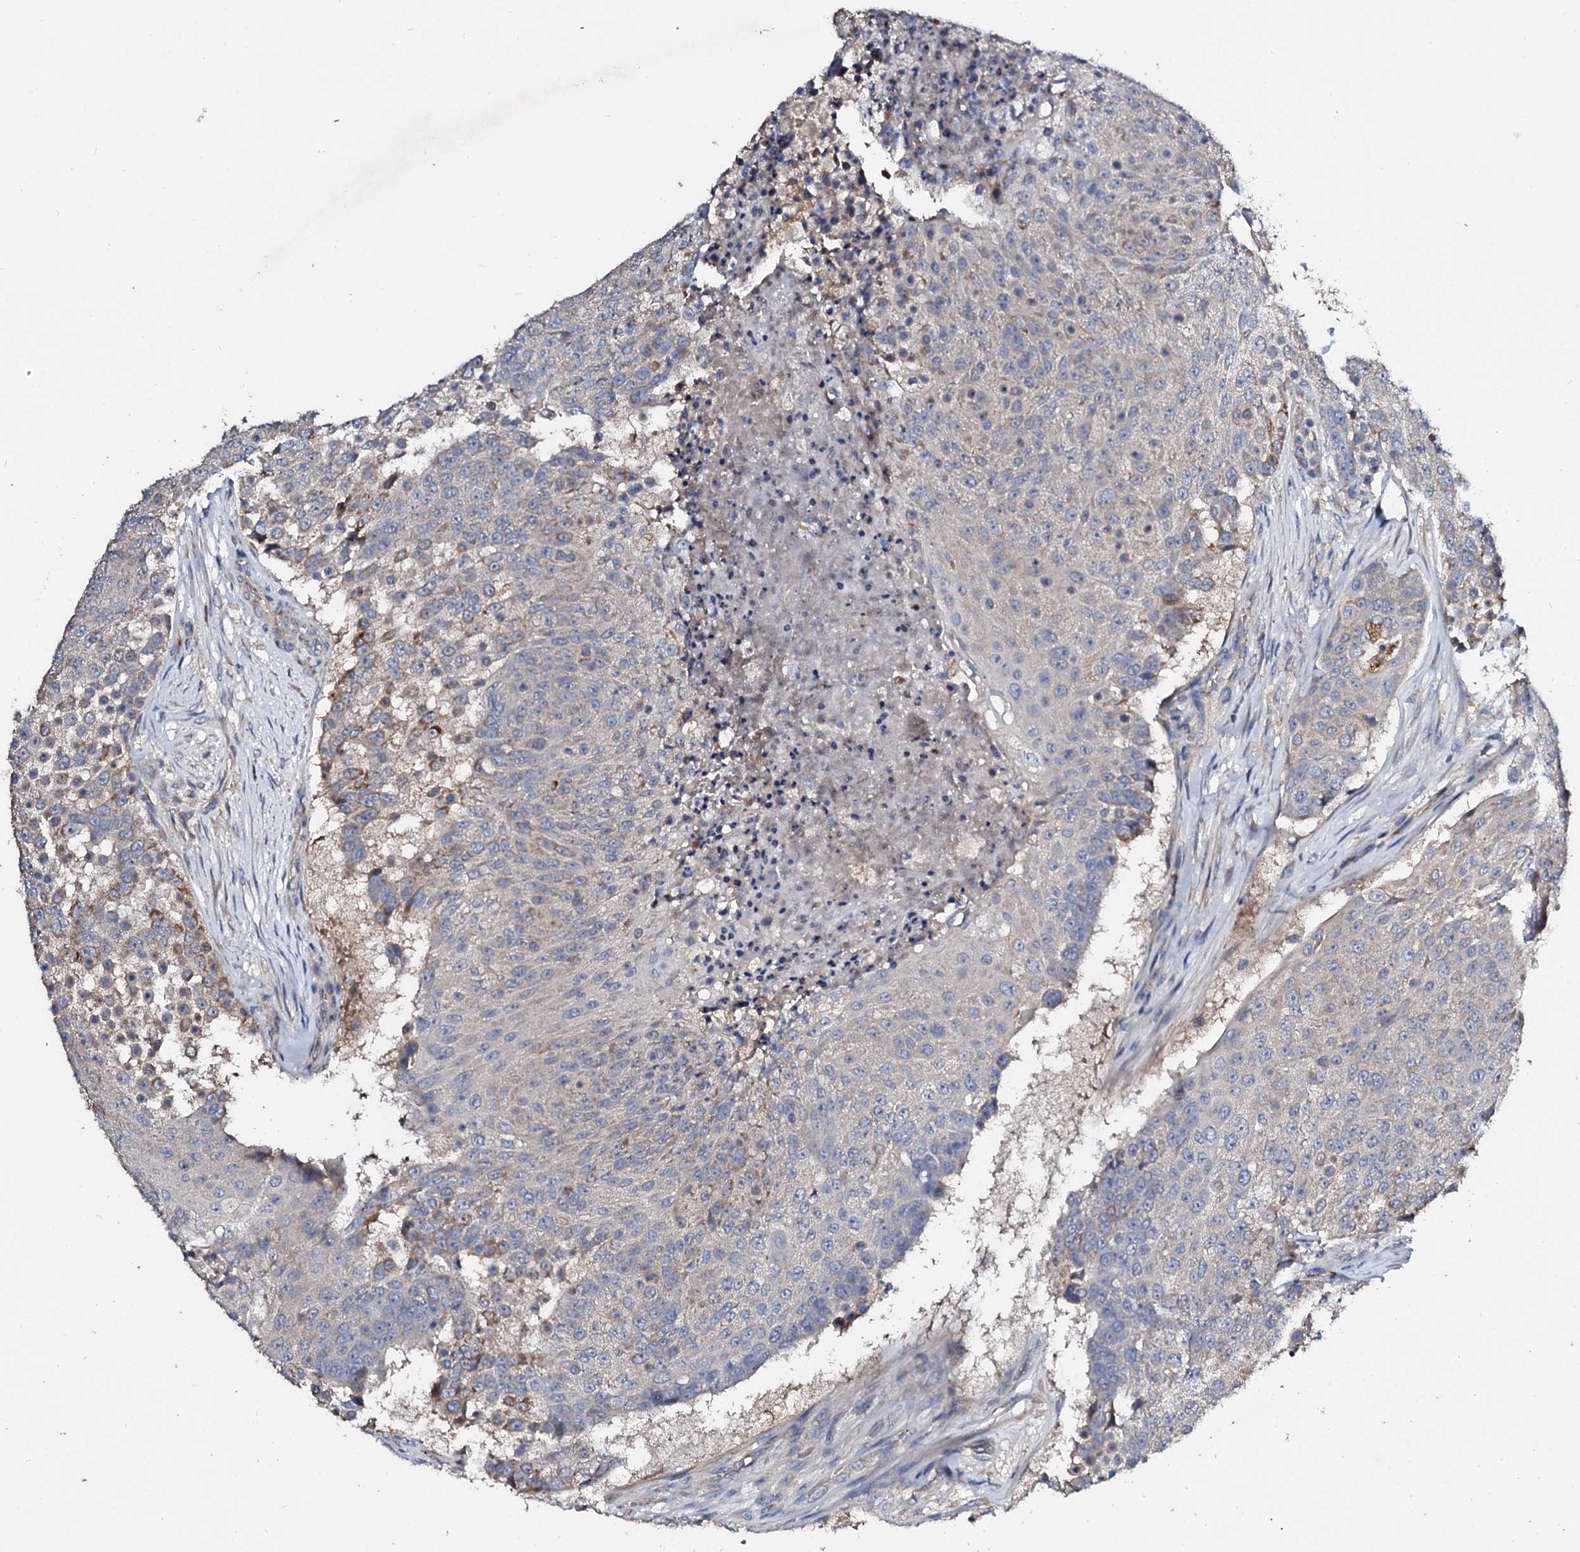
{"staining": {"intensity": "weak", "quantity": "25%-75%", "location": "cytoplasmic/membranous"}, "tissue": "urothelial cancer", "cell_type": "Tumor cells", "image_type": "cancer", "snomed": [{"axis": "morphology", "description": "Urothelial carcinoma, High grade"}, {"axis": "topography", "description": "Urinary bladder"}], "caption": "Weak cytoplasmic/membranous positivity for a protein is present in about 25%-75% of tumor cells of high-grade urothelial carcinoma using IHC.", "gene": "FIBIN", "patient": {"sex": "female", "age": 63}}